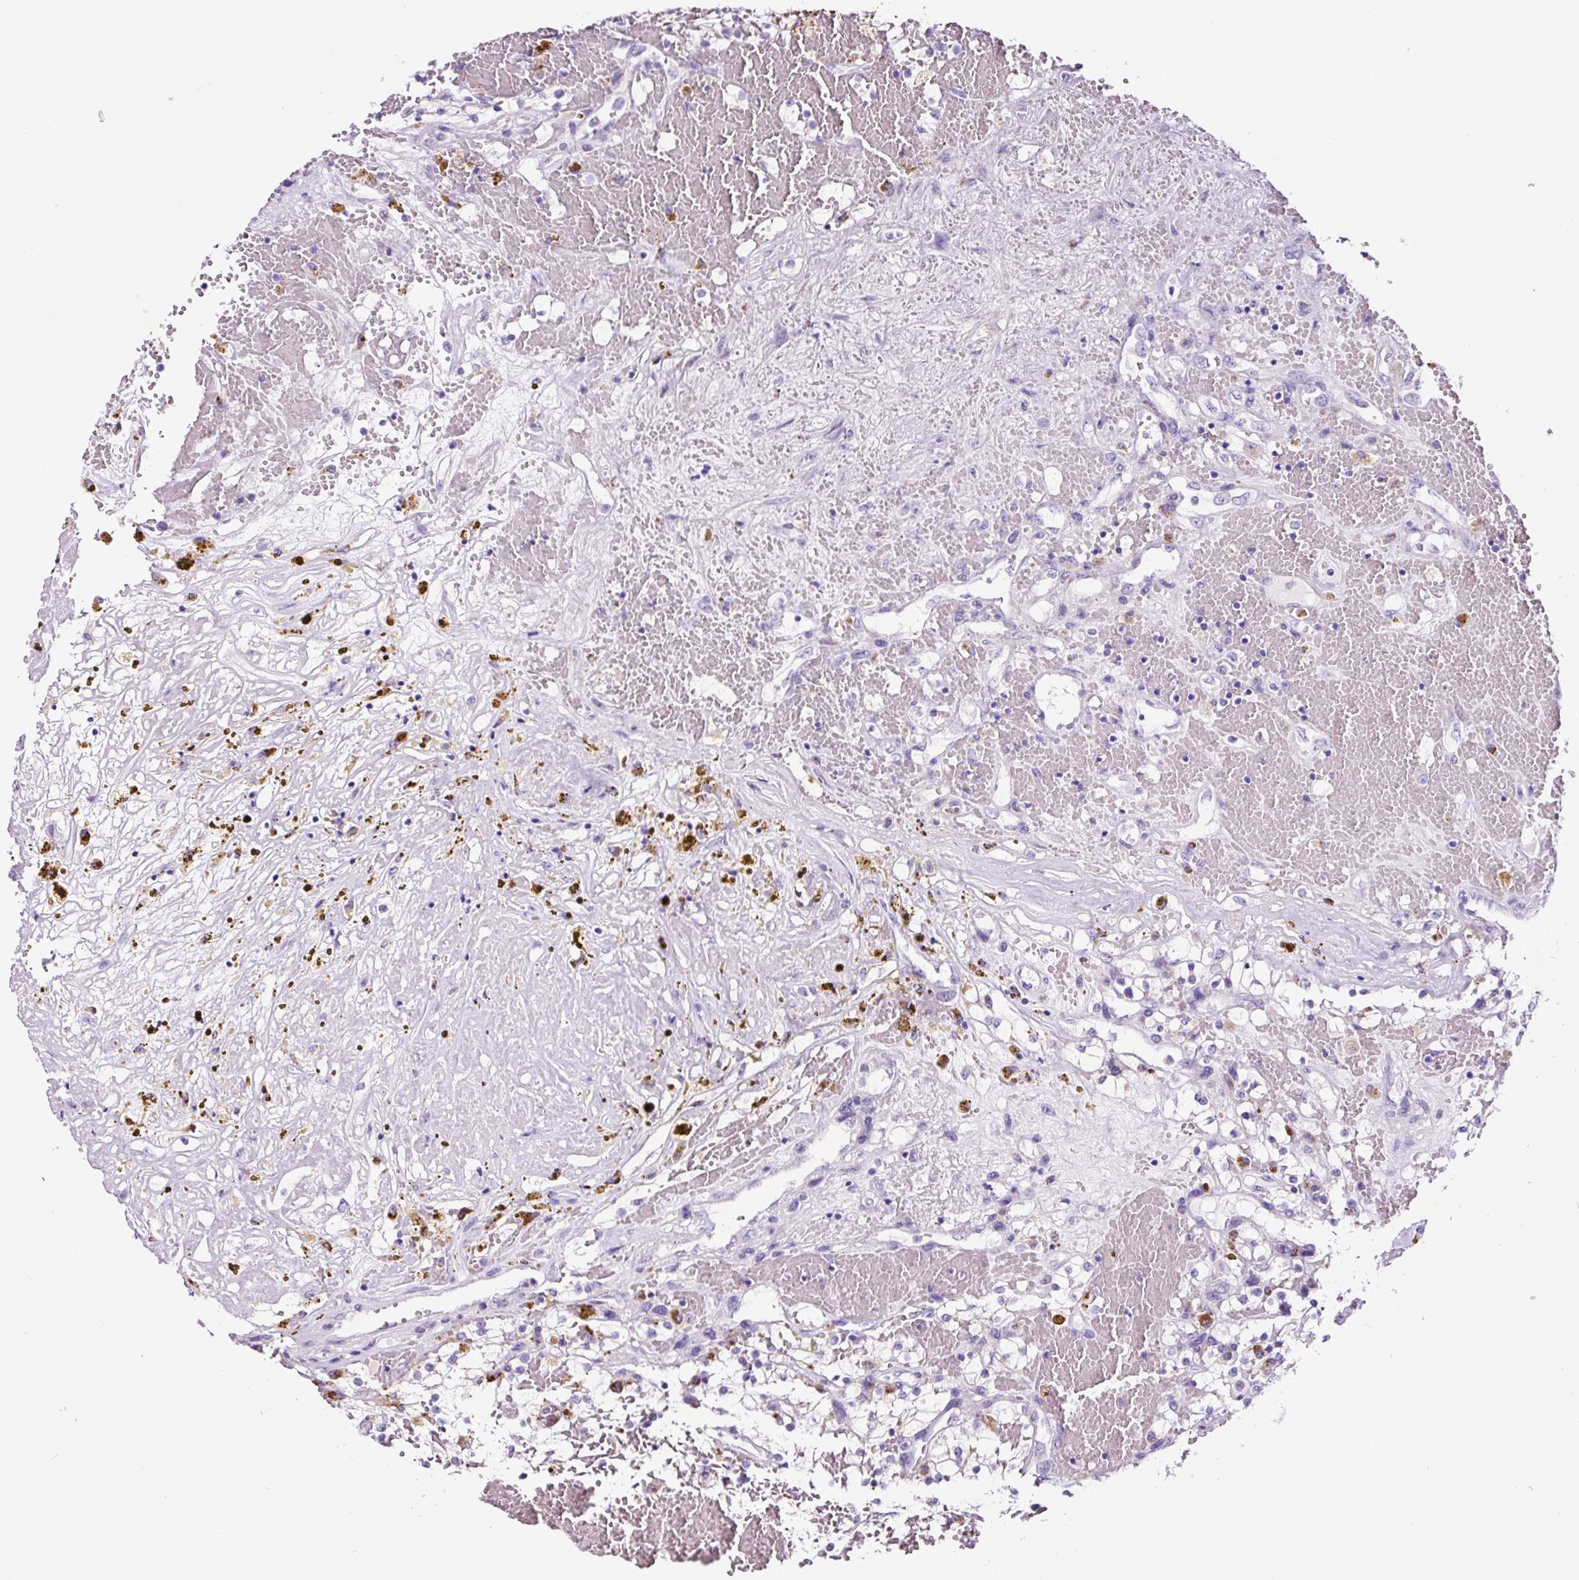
{"staining": {"intensity": "negative", "quantity": "none", "location": "none"}, "tissue": "renal cancer", "cell_type": "Tumor cells", "image_type": "cancer", "snomed": [{"axis": "morphology", "description": "Normal tissue, NOS"}, {"axis": "morphology", "description": "Adenocarcinoma, NOS"}, {"axis": "topography", "description": "Kidney"}], "caption": "Tumor cells are negative for brown protein staining in renal cancer. (Brightfield microscopy of DAB immunohistochemistry (IHC) at high magnification).", "gene": "LCN10", "patient": {"sex": "male", "age": 68}}